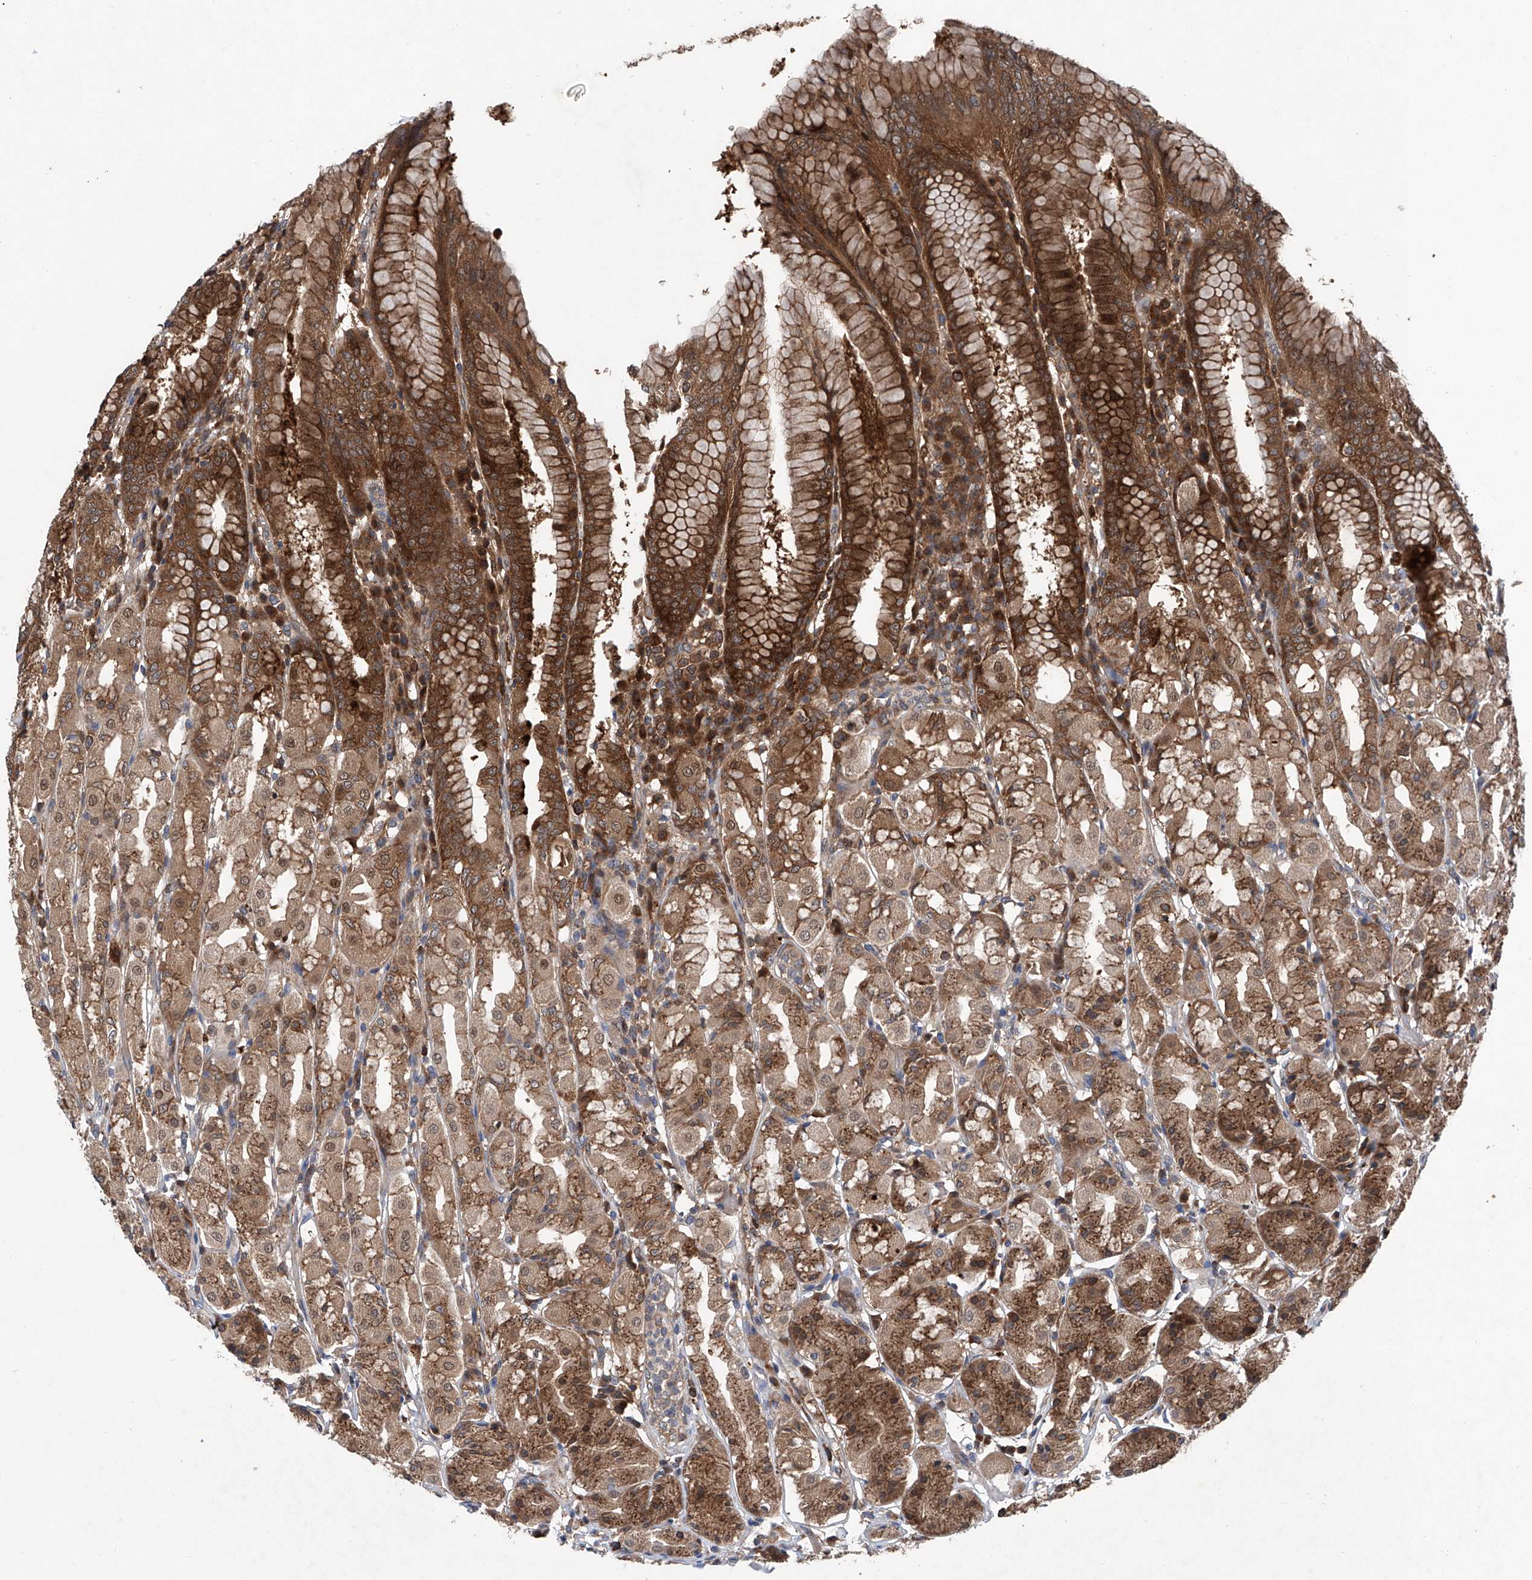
{"staining": {"intensity": "strong", "quantity": ">75%", "location": "cytoplasmic/membranous,nuclear"}, "tissue": "stomach", "cell_type": "Glandular cells", "image_type": "normal", "snomed": [{"axis": "morphology", "description": "Normal tissue, NOS"}, {"axis": "topography", "description": "Stomach"}, {"axis": "topography", "description": "Stomach, lower"}], "caption": "Unremarkable stomach was stained to show a protein in brown. There is high levels of strong cytoplasmic/membranous,nuclear positivity in about >75% of glandular cells. (Stains: DAB (3,3'-diaminobenzidine) in brown, nuclei in blue, Microscopy: brightfield microscopy at high magnification).", "gene": "ASCC3", "patient": {"sex": "female", "age": 56}}